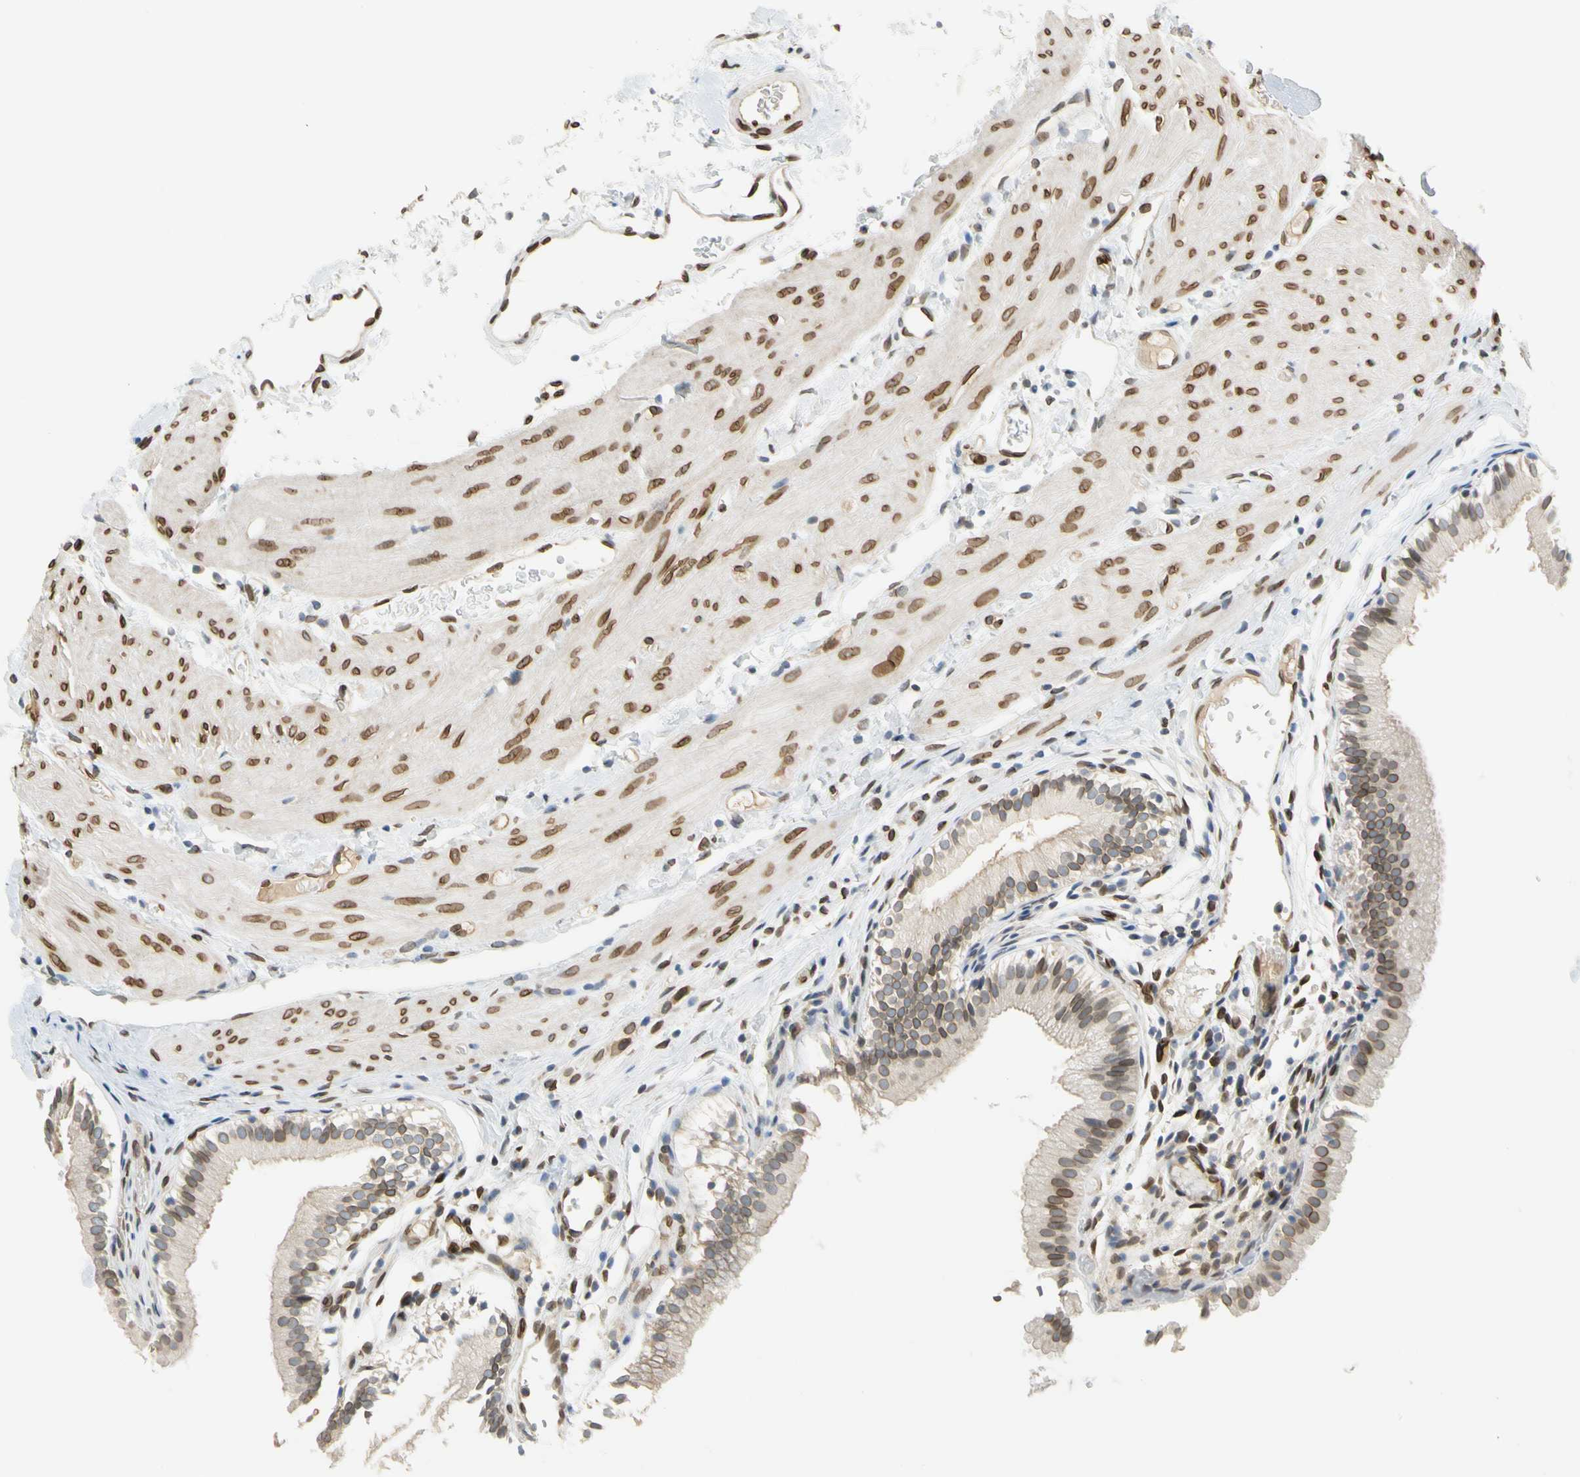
{"staining": {"intensity": "weak", "quantity": ">75%", "location": "cytoplasmic/membranous,nuclear"}, "tissue": "gallbladder", "cell_type": "Glandular cells", "image_type": "normal", "snomed": [{"axis": "morphology", "description": "Normal tissue, NOS"}, {"axis": "topography", "description": "Gallbladder"}], "caption": "Gallbladder stained with DAB immunohistochemistry reveals low levels of weak cytoplasmic/membranous,nuclear positivity in about >75% of glandular cells.", "gene": "SUN1", "patient": {"sex": "female", "age": 26}}